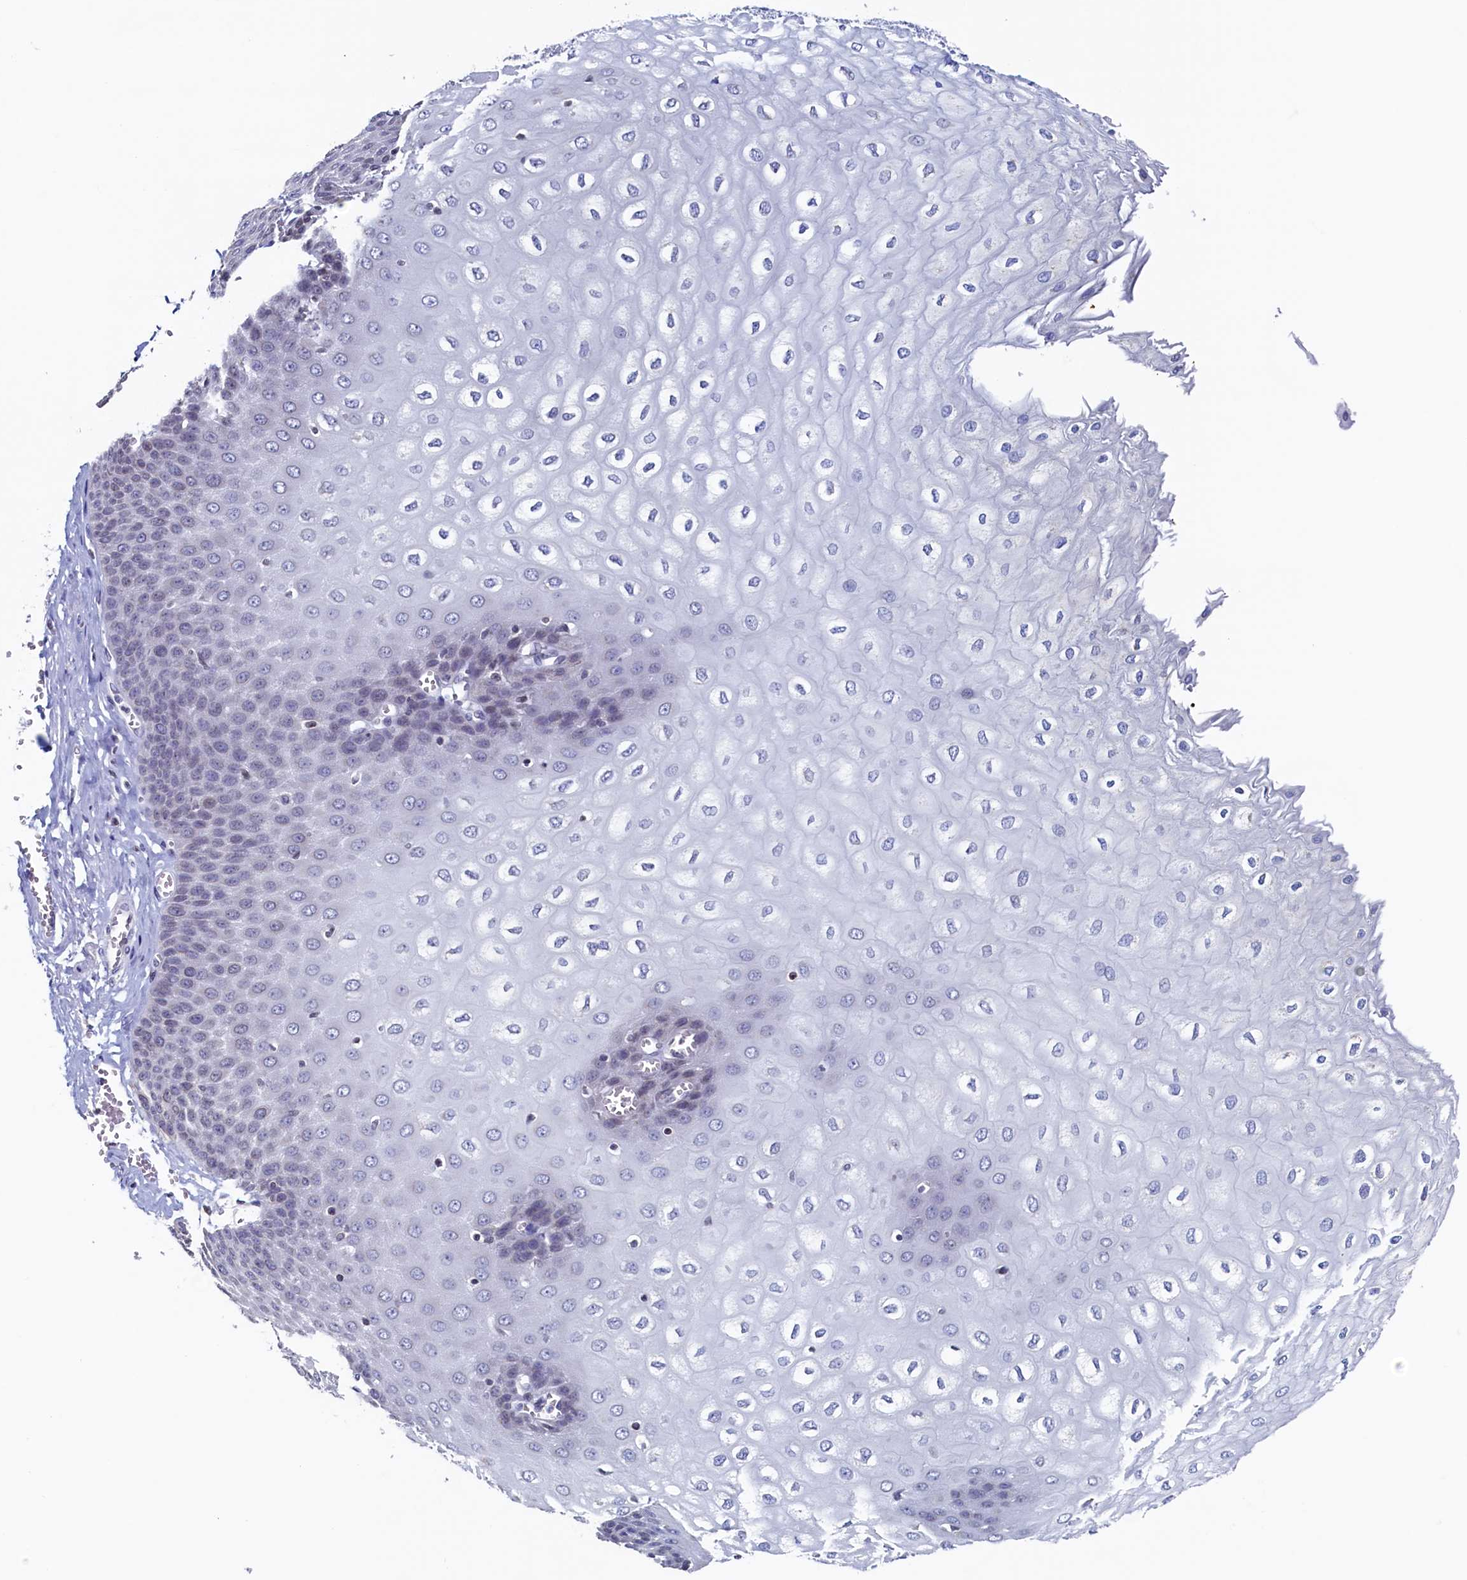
{"staining": {"intensity": "negative", "quantity": "none", "location": "none"}, "tissue": "esophagus", "cell_type": "Squamous epithelial cells", "image_type": "normal", "snomed": [{"axis": "morphology", "description": "Normal tissue, NOS"}, {"axis": "topography", "description": "Esophagus"}], "caption": "IHC of unremarkable human esophagus reveals no expression in squamous epithelial cells. (DAB immunohistochemistry (IHC), high magnification).", "gene": "C11orf54", "patient": {"sex": "male", "age": 60}}